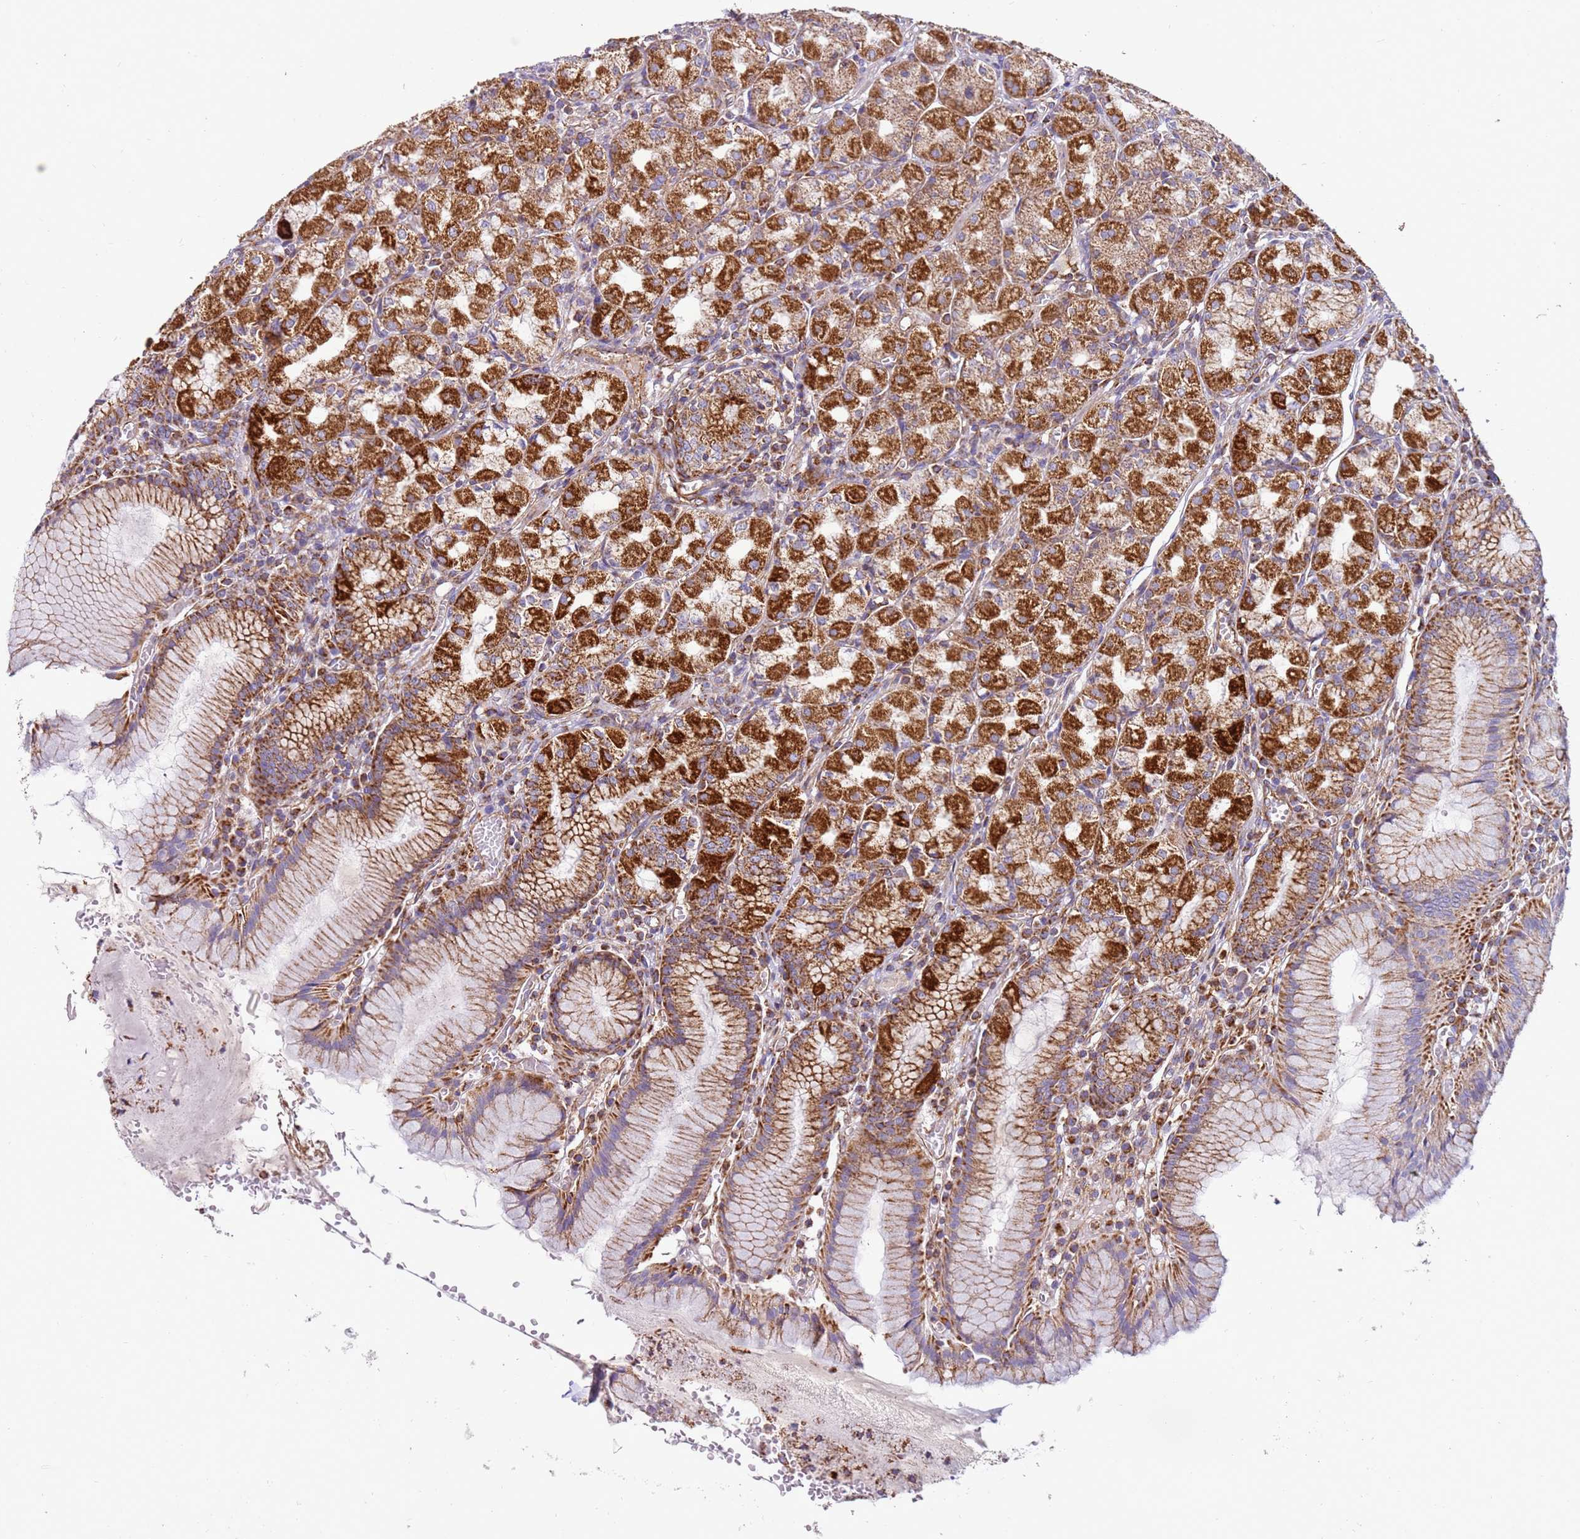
{"staining": {"intensity": "strong", "quantity": "25%-75%", "location": "cytoplasmic/membranous"}, "tissue": "stomach", "cell_type": "Glandular cells", "image_type": "normal", "snomed": [{"axis": "morphology", "description": "Normal tissue, NOS"}, {"axis": "topography", "description": "Stomach"}], "caption": "This photomicrograph exhibits immunohistochemistry staining of benign human stomach, with high strong cytoplasmic/membranous expression in approximately 25%-75% of glandular cells.", "gene": "MRPL20", "patient": {"sex": "male", "age": 55}}